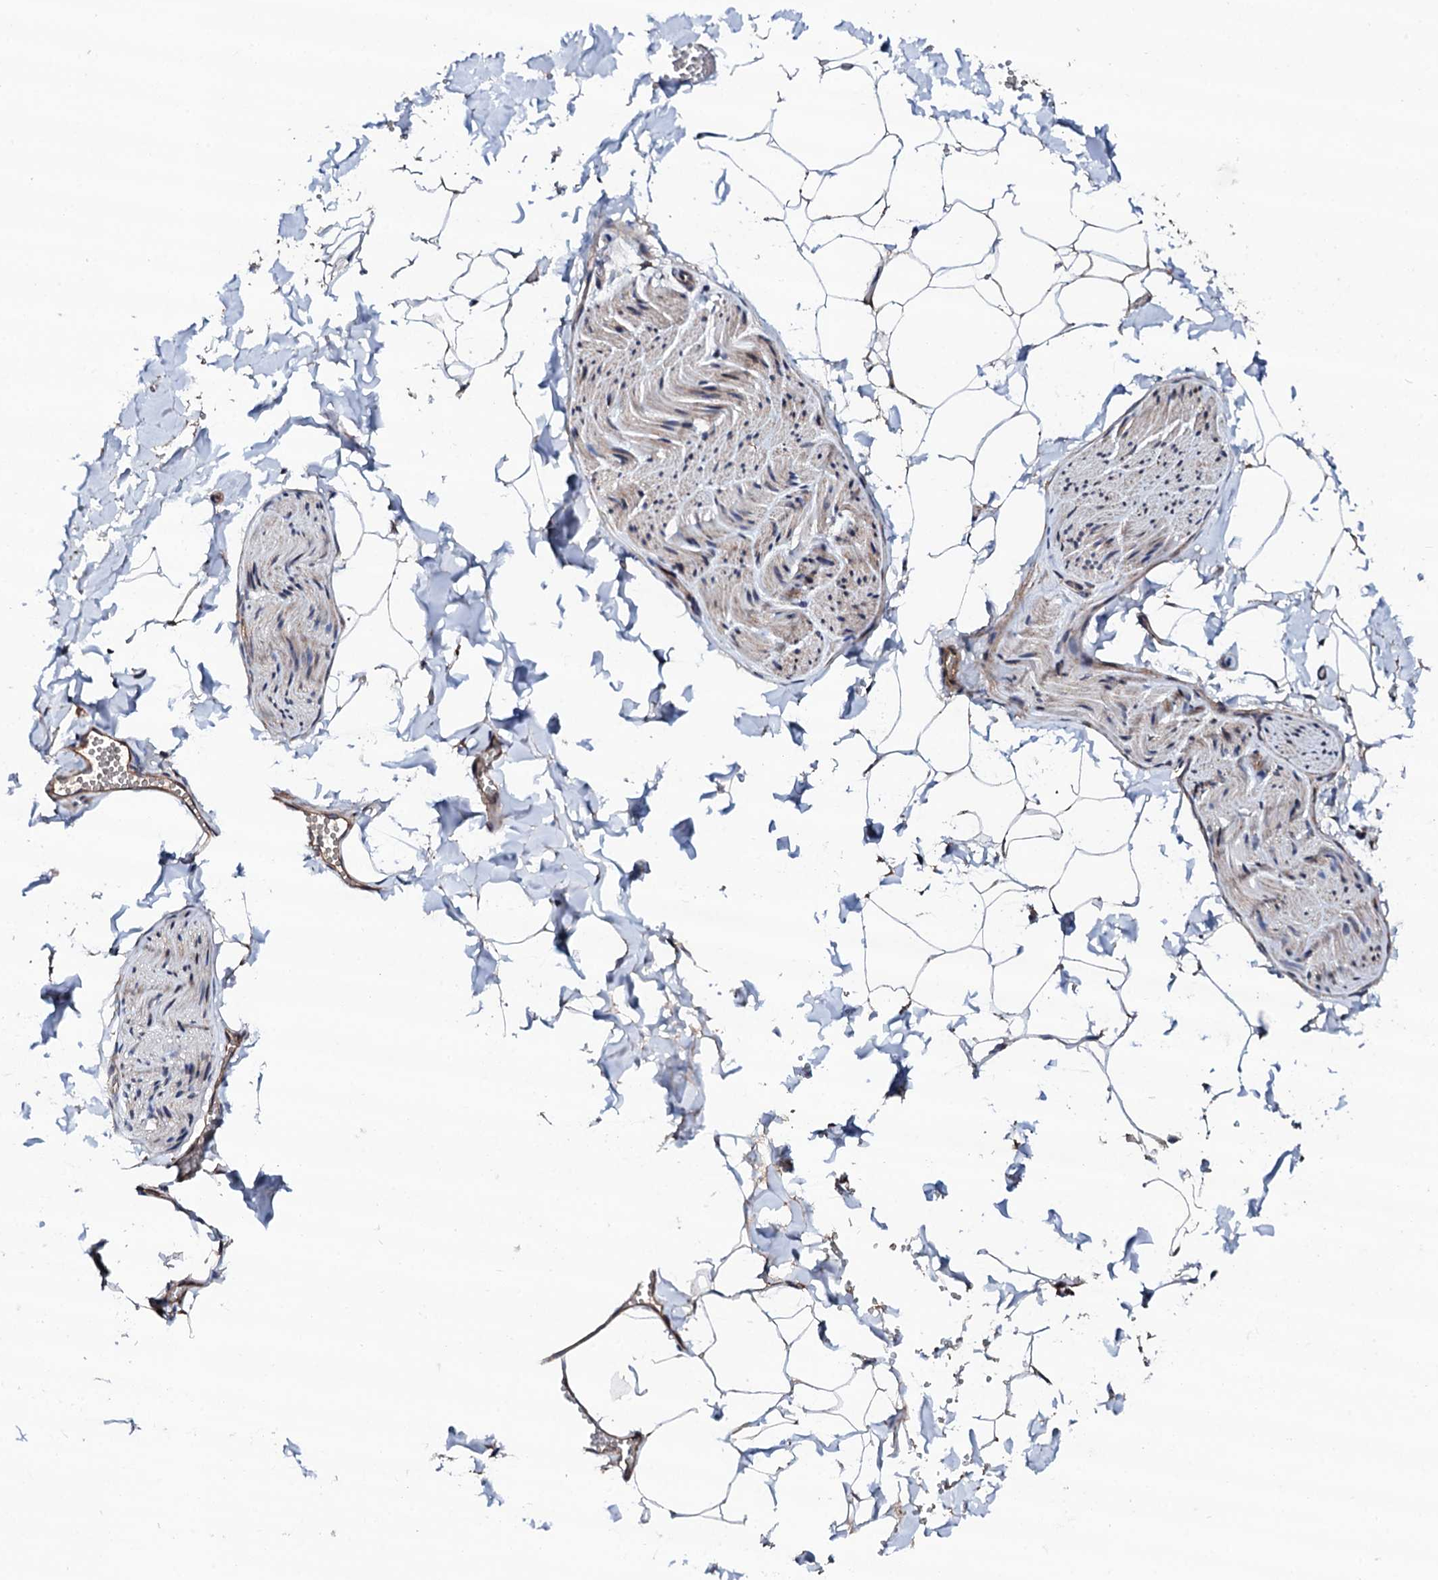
{"staining": {"intensity": "weak", "quantity": "25%-75%", "location": "cytoplasmic/membranous"}, "tissue": "adipose tissue", "cell_type": "Adipocytes", "image_type": "normal", "snomed": [{"axis": "morphology", "description": "Normal tissue, NOS"}, {"axis": "topography", "description": "Gallbladder"}, {"axis": "topography", "description": "Peripheral nerve tissue"}], "caption": "Protein staining of unremarkable adipose tissue reveals weak cytoplasmic/membranous expression in about 25%-75% of adipocytes. (brown staining indicates protein expression, while blue staining denotes nuclei).", "gene": "CIAO2A", "patient": {"sex": "male", "age": 38}}